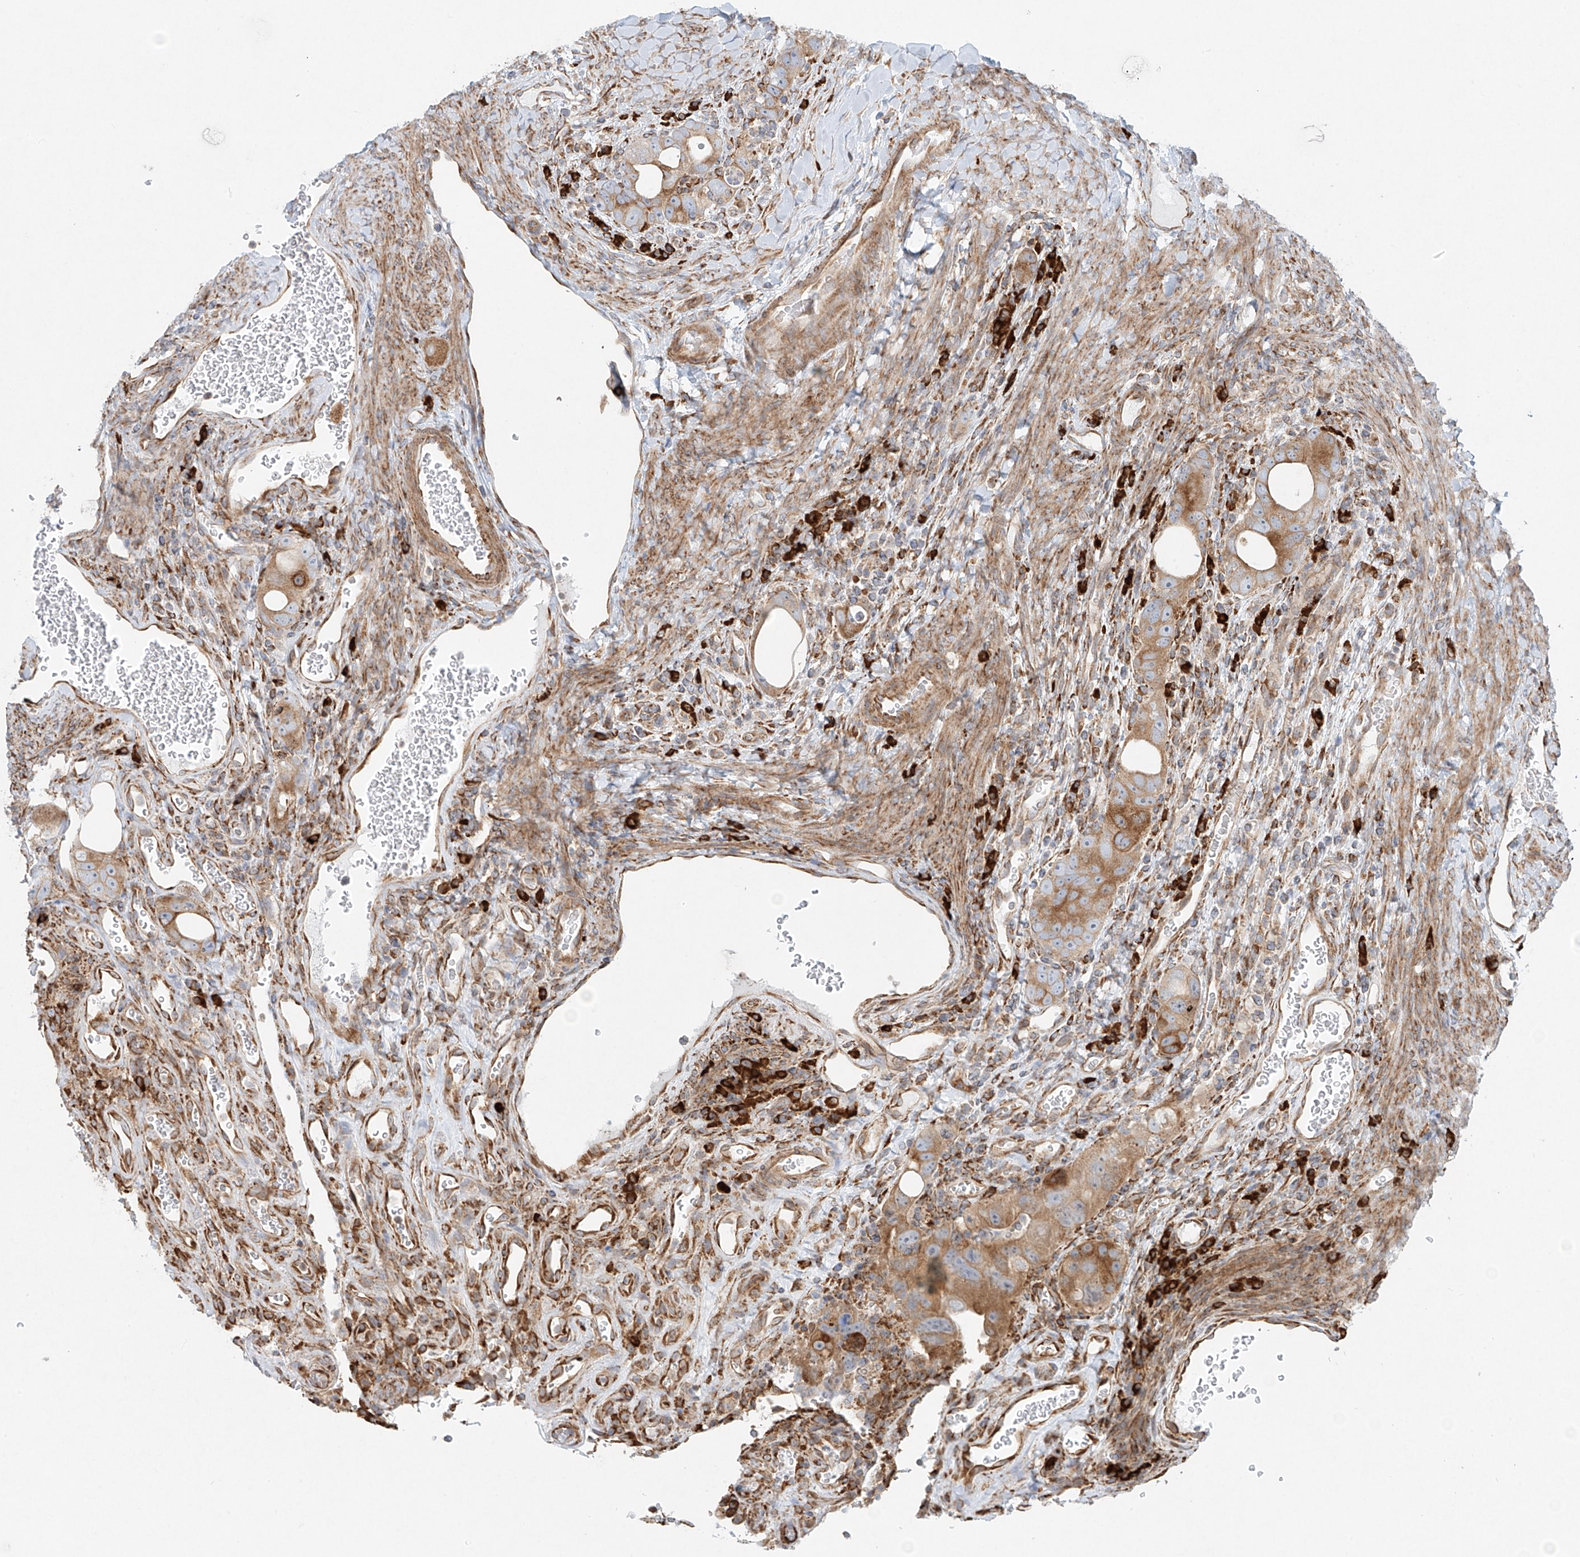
{"staining": {"intensity": "moderate", "quantity": ">75%", "location": "cytoplasmic/membranous"}, "tissue": "colorectal cancer", "cell_type": "Tumor cells", "image_type": "cancer", "snomed": [{"axis": "morphology", "description": "Adenocarcinoma, NOS"}, {"axis": "topography", "description": "Rectum"}], "caption": "Human colorectal adenocarcinoma stained with a protein marker reveals moderate staining in tumor cells.", "gene": "EIPR1", "patient": {"sex": "male", "age": 59}}